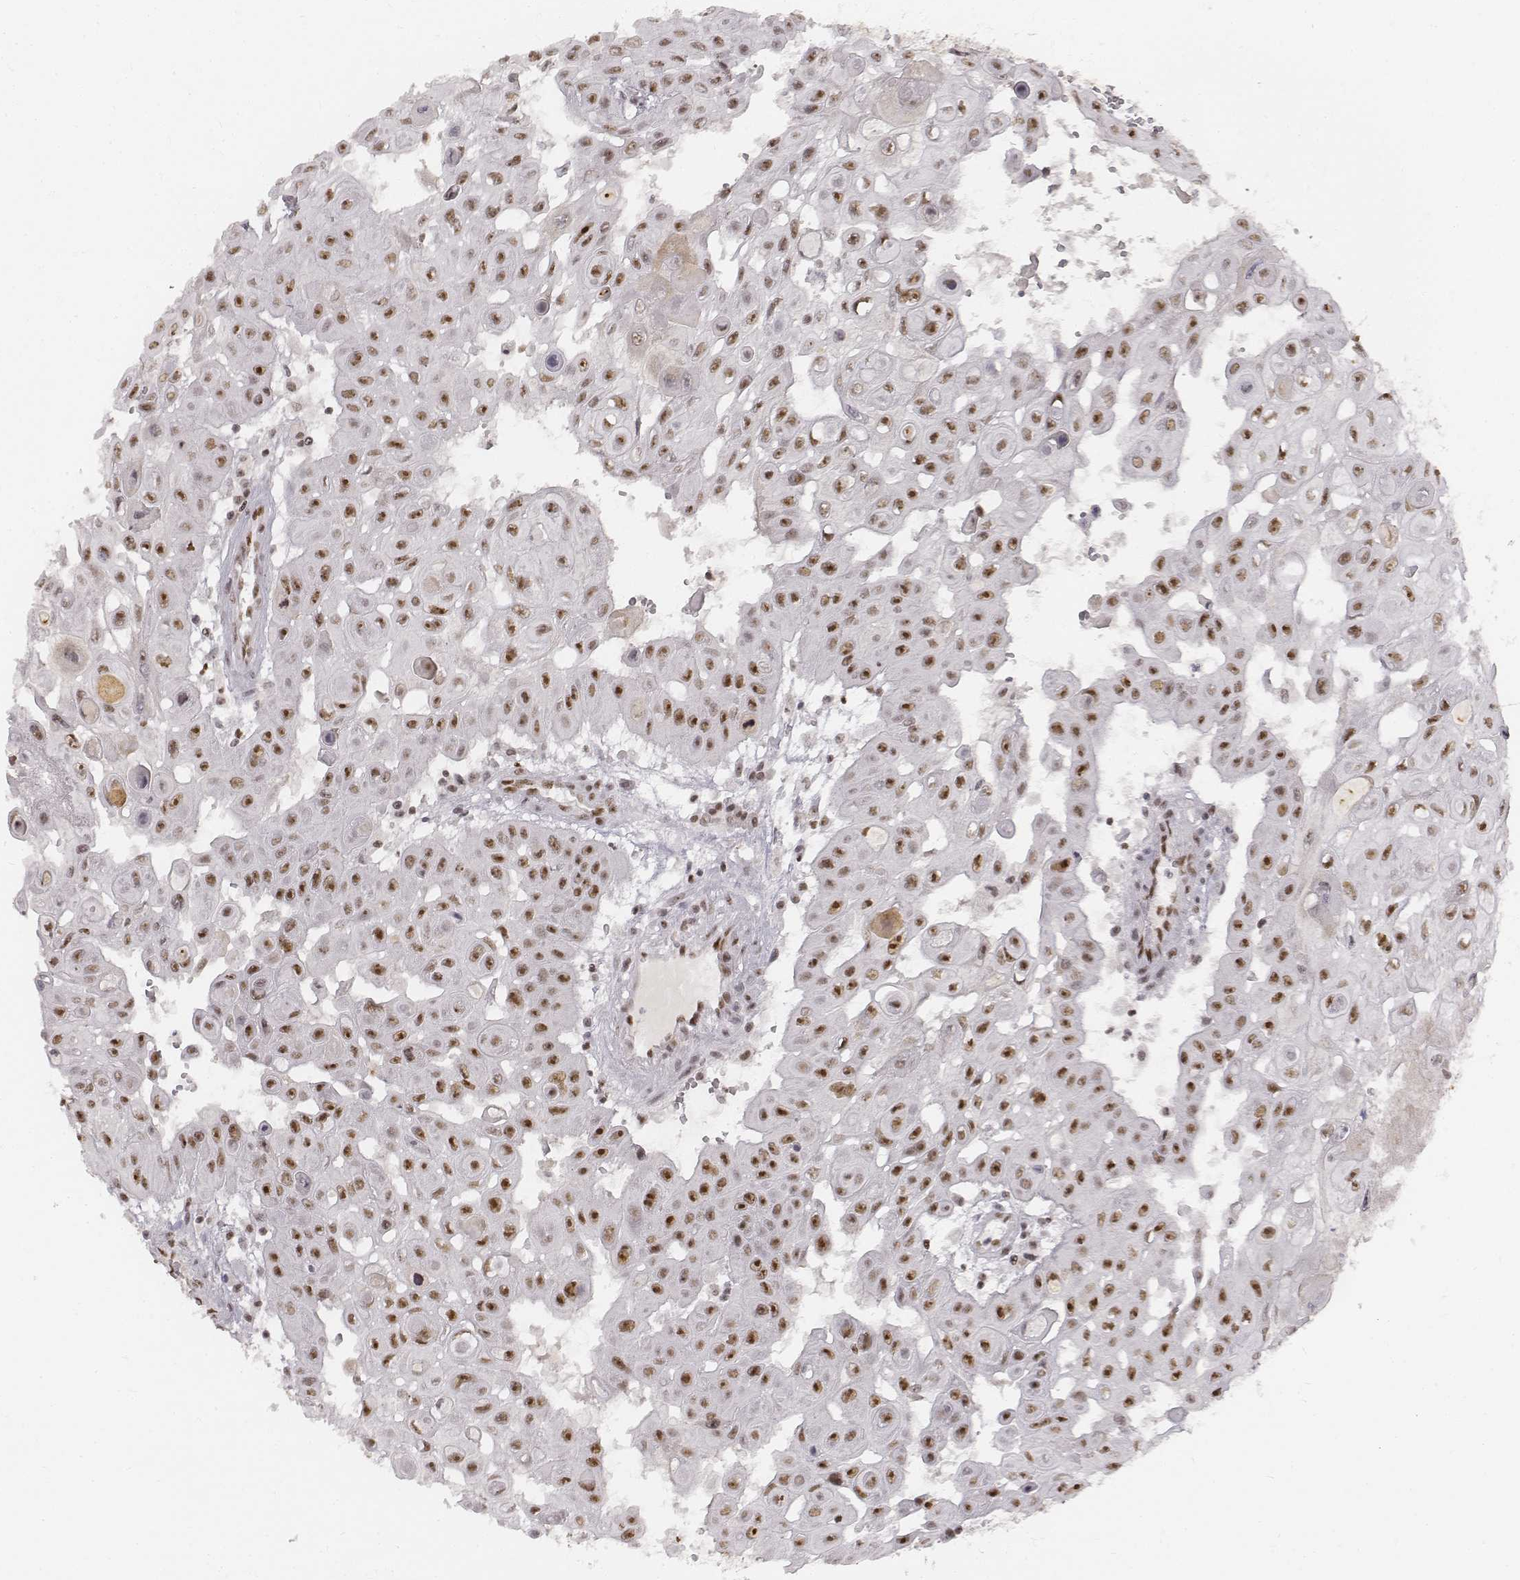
{"staining": {"intensity": "moderate", "quantity": ">75%", "location": "nuclear"}, "tissue": "head and neck cancer", "cell_type": "Tumor cells", "image_type": "cancer", "snomed": [{"axis": "morphology", "description": "Adenocarcinoma, NOS"}, {"axis": "topography", "description": "Head-Neck"}], "caption": "Head and neck adenocarcinoma stained for a protein demonstrates moderate nuclear positivity in tumor cells.", "gene": "PHF6", "patient": {"sex": "male", "age": 73}}